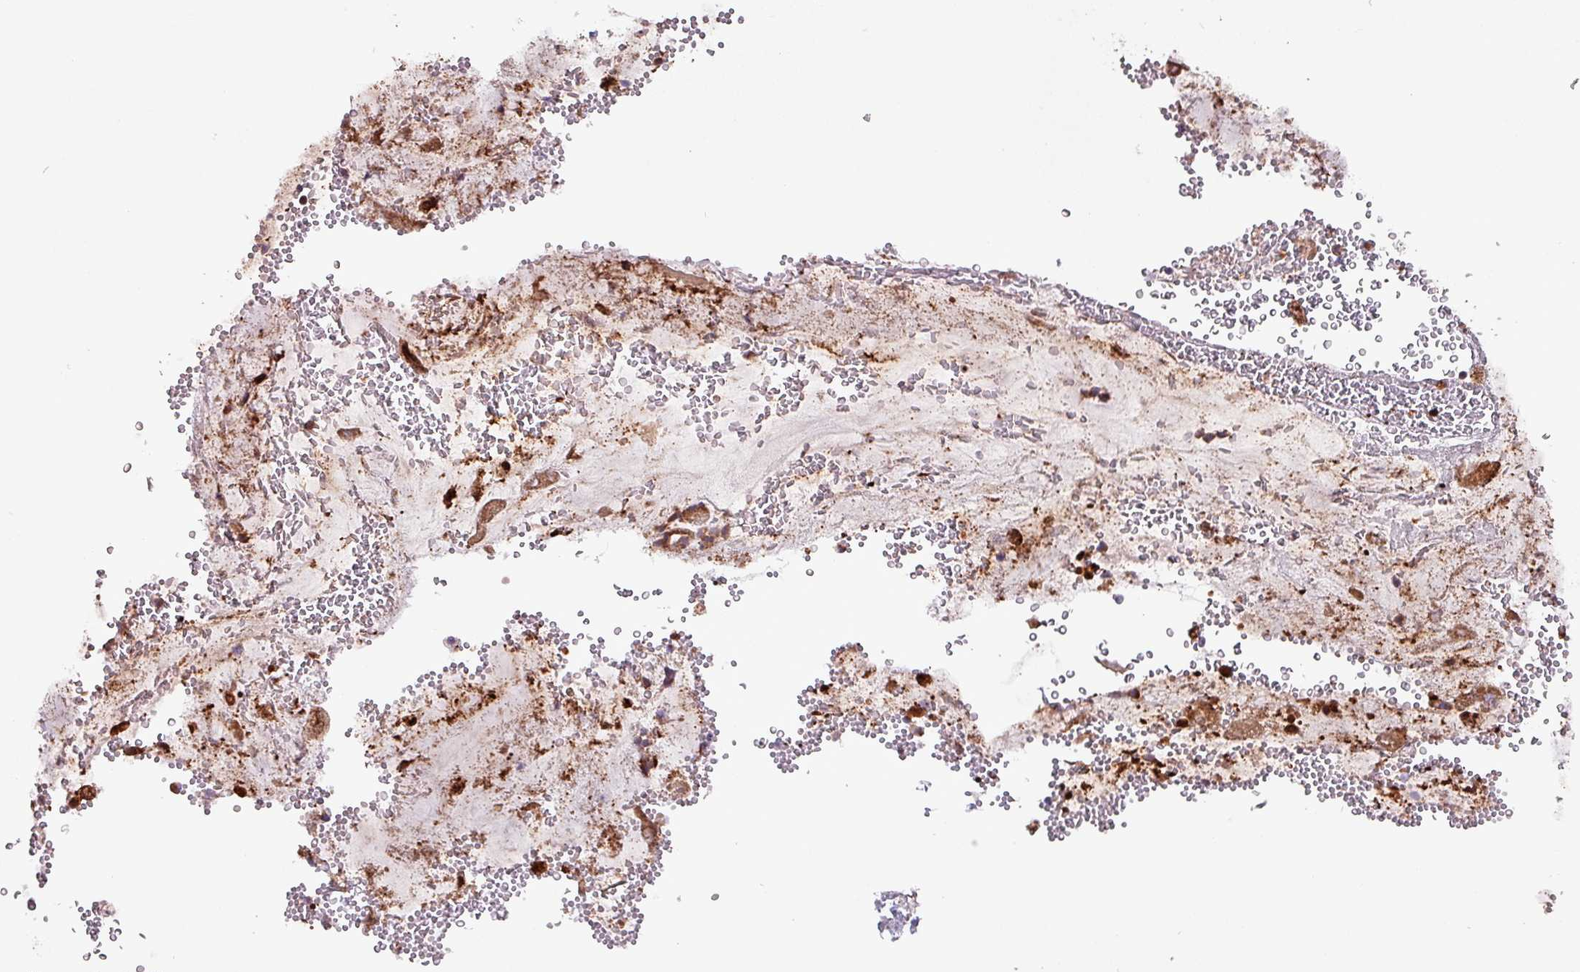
{"staining": {"intensity": "strong", "quantity": "25%-75%", "location": "cytoplasmic/membranous"}, "tissue": "stomach", "cell_type": "Glandular cells", "image_type": "normal", "snomed": [{"axis": "morphology", "description": "Normal tissue, NOS"}, {"axis": "topography", "description": "Stomach, upper"}], "caption": "A photomicrograph of human stomach stained for a protein displays strong cytoplasmic/membranous brown staining in glandular cells.", "gene": "SCIN", "patient": {"sex": "male", "age": 52}}